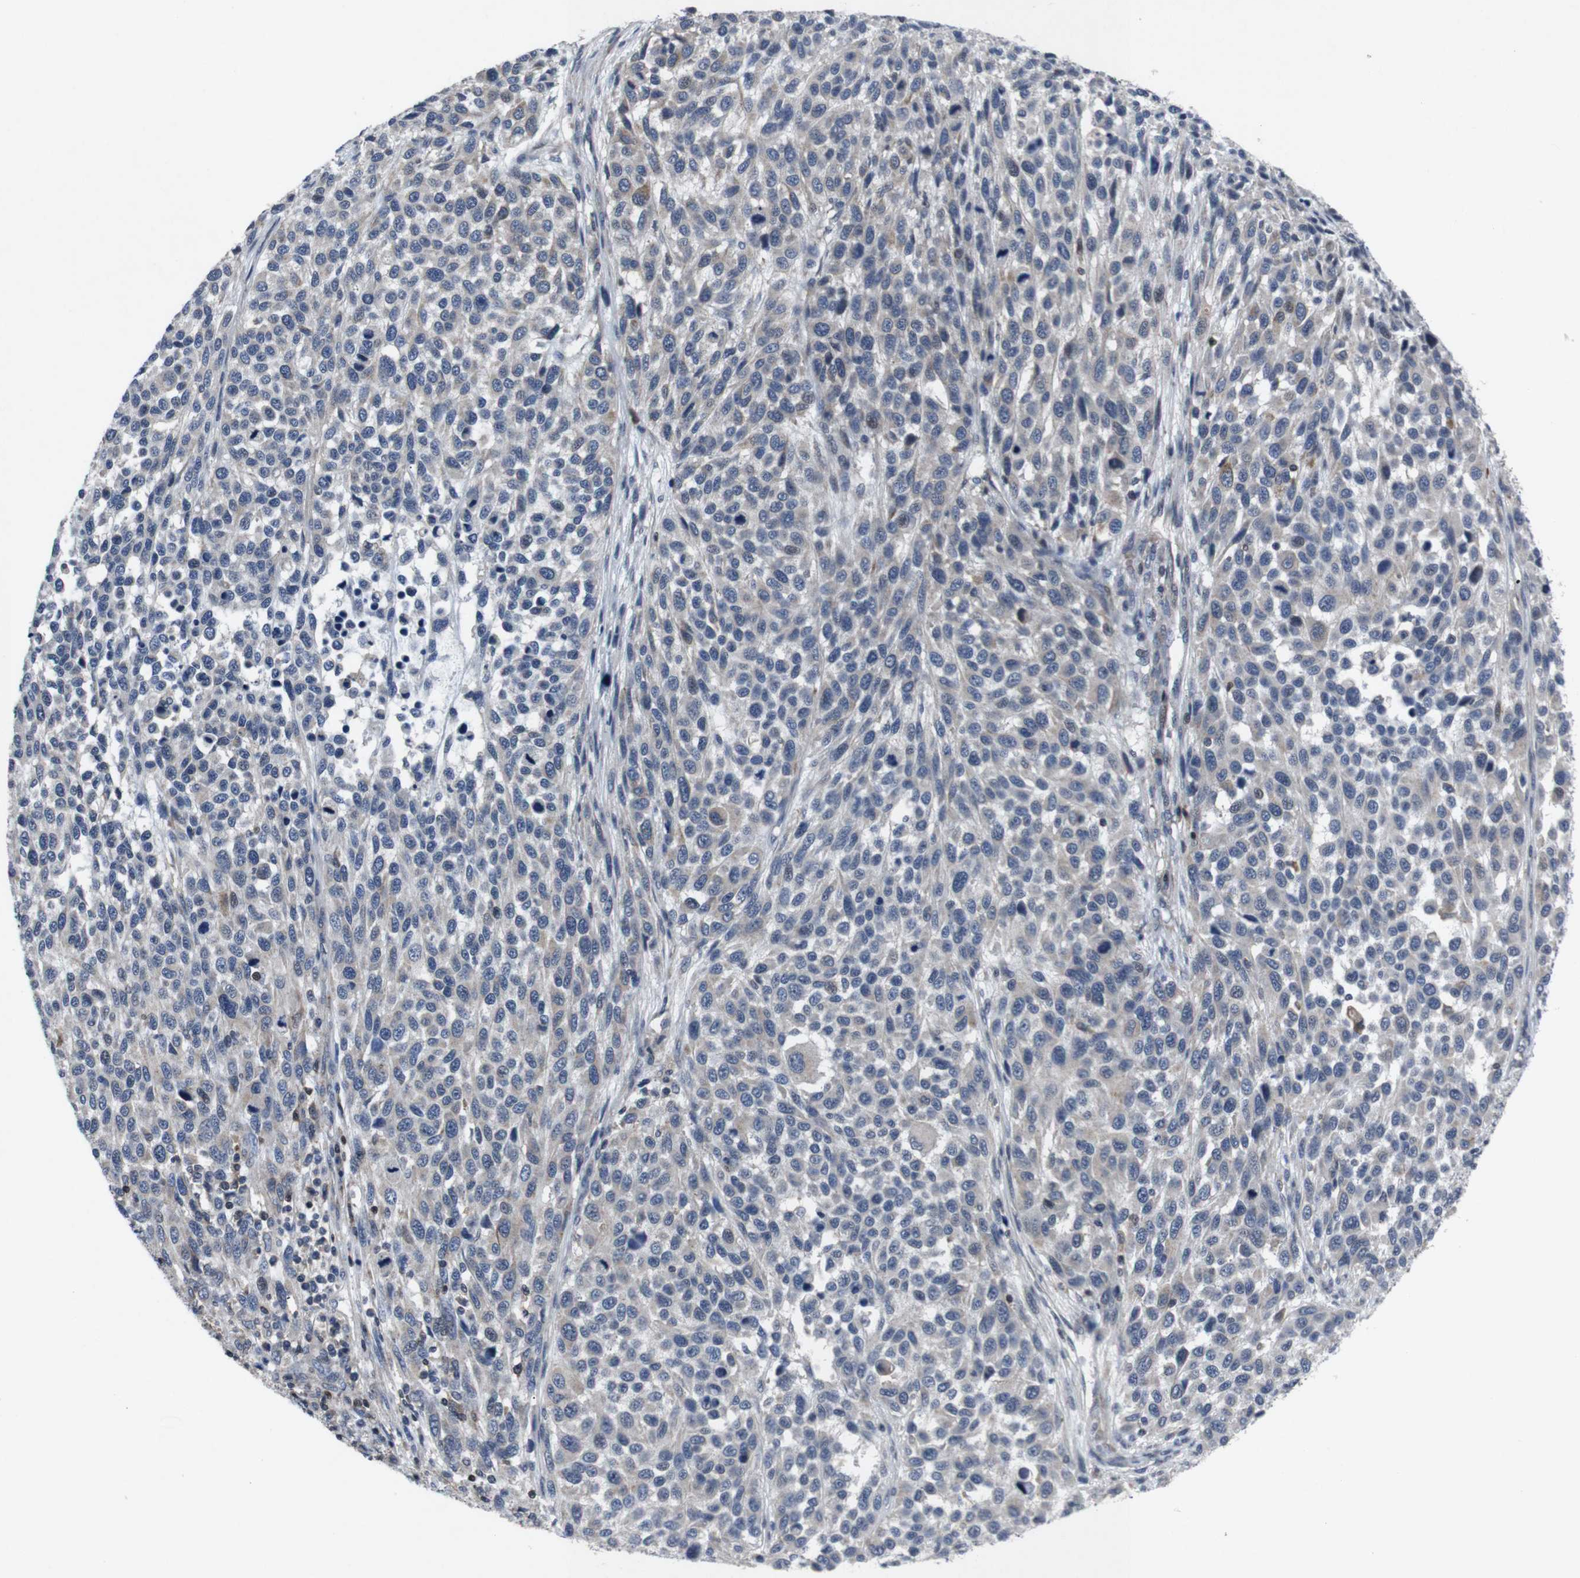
{"staining": {"intensity": "moderate", "quantity": "<25%", "location": "nuclear"}, "tissue": "melanoma", "cell_type": "Tumor cells", "image_type": "cancer", "snomed": [{"axis": "morphology", "description": "Malignant melanoma, Metastatic site"}, {"axis": "topography", "description": "Lymph node"}], "caption": "Immunohistochemical staining of human melanoma shows moderate nuclear protein staining in approximately <25% of tumor cells.", "gene": "STAT4", "patient": {"sex": "male", "age": 61}}